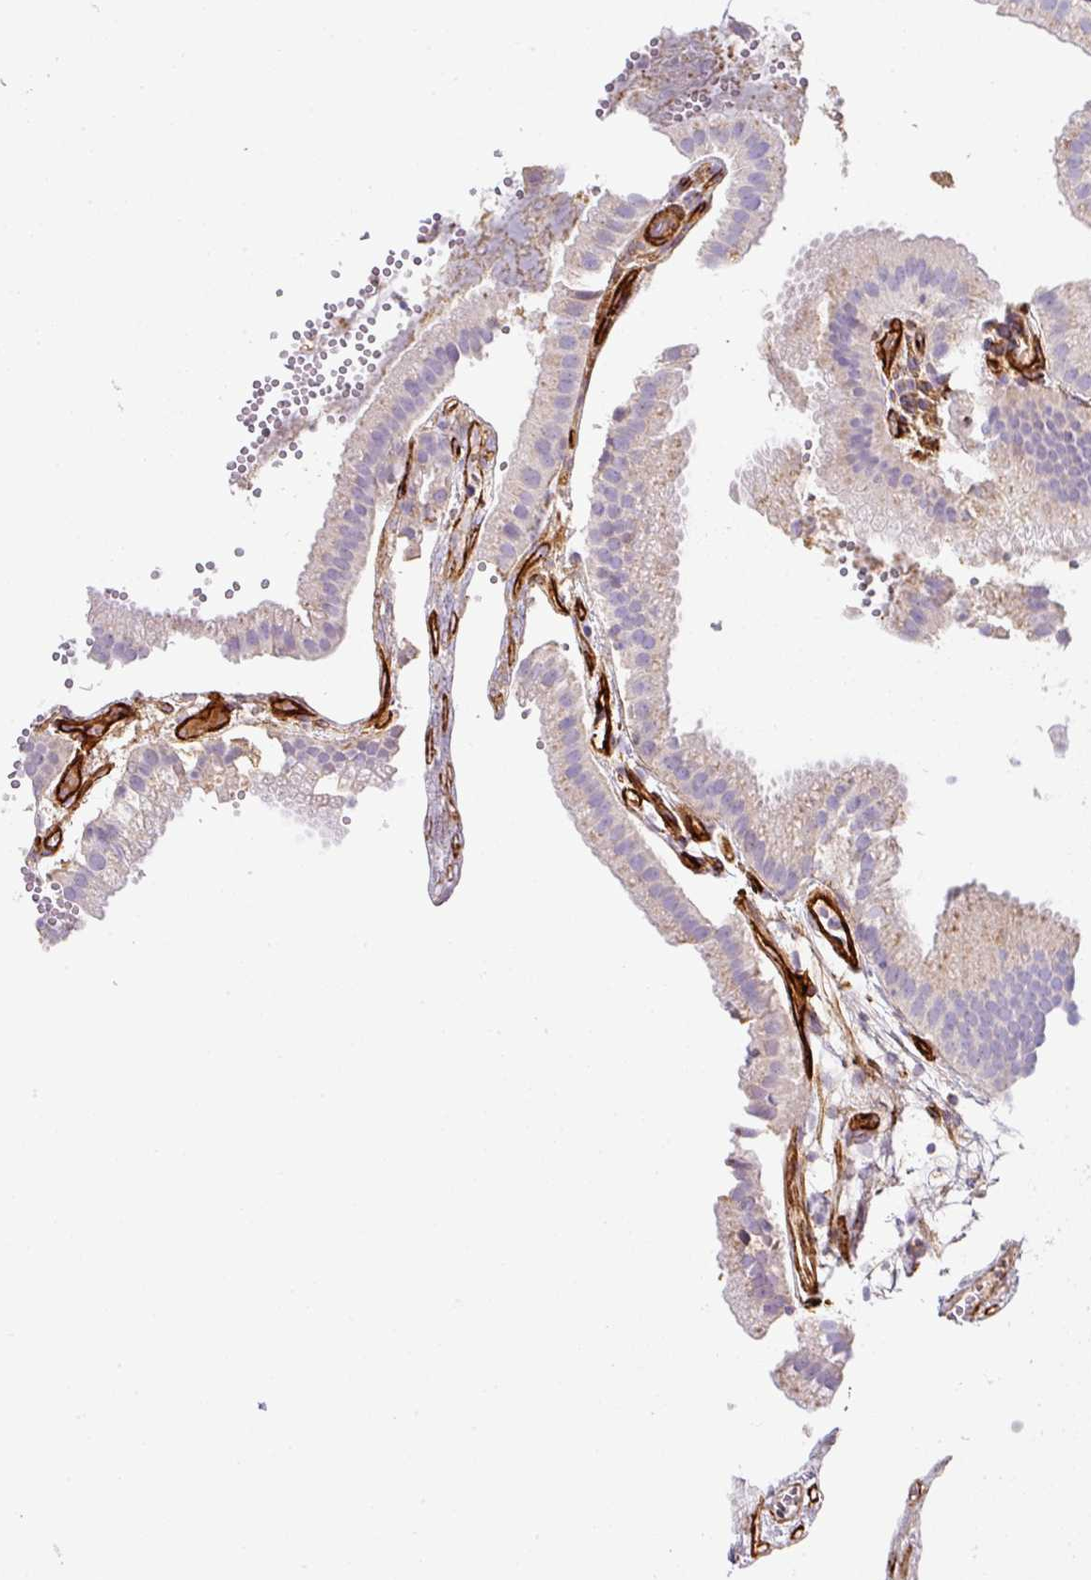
{"staining": {"intensity": "moderate", "quantity": "25%-75%", "location": "cytoplasmic/membranous"}, "tissue": "gallbladder", "cell_type": "Glandular cells", "image_type": "normal", "snomed": [{"axis": "morphology", "description": "Normal tissue, NOS"}, {"axis": "topography", "description": "Gallbladder"}], "caption": "Gallbladder stained with a brown dye displays moderate cytoplasmic/membranous positive positivity in approximately 25%-75% of glandular cells.", "gene": "SLC25A17", "patient": {"sex": "female", "age": 63}}